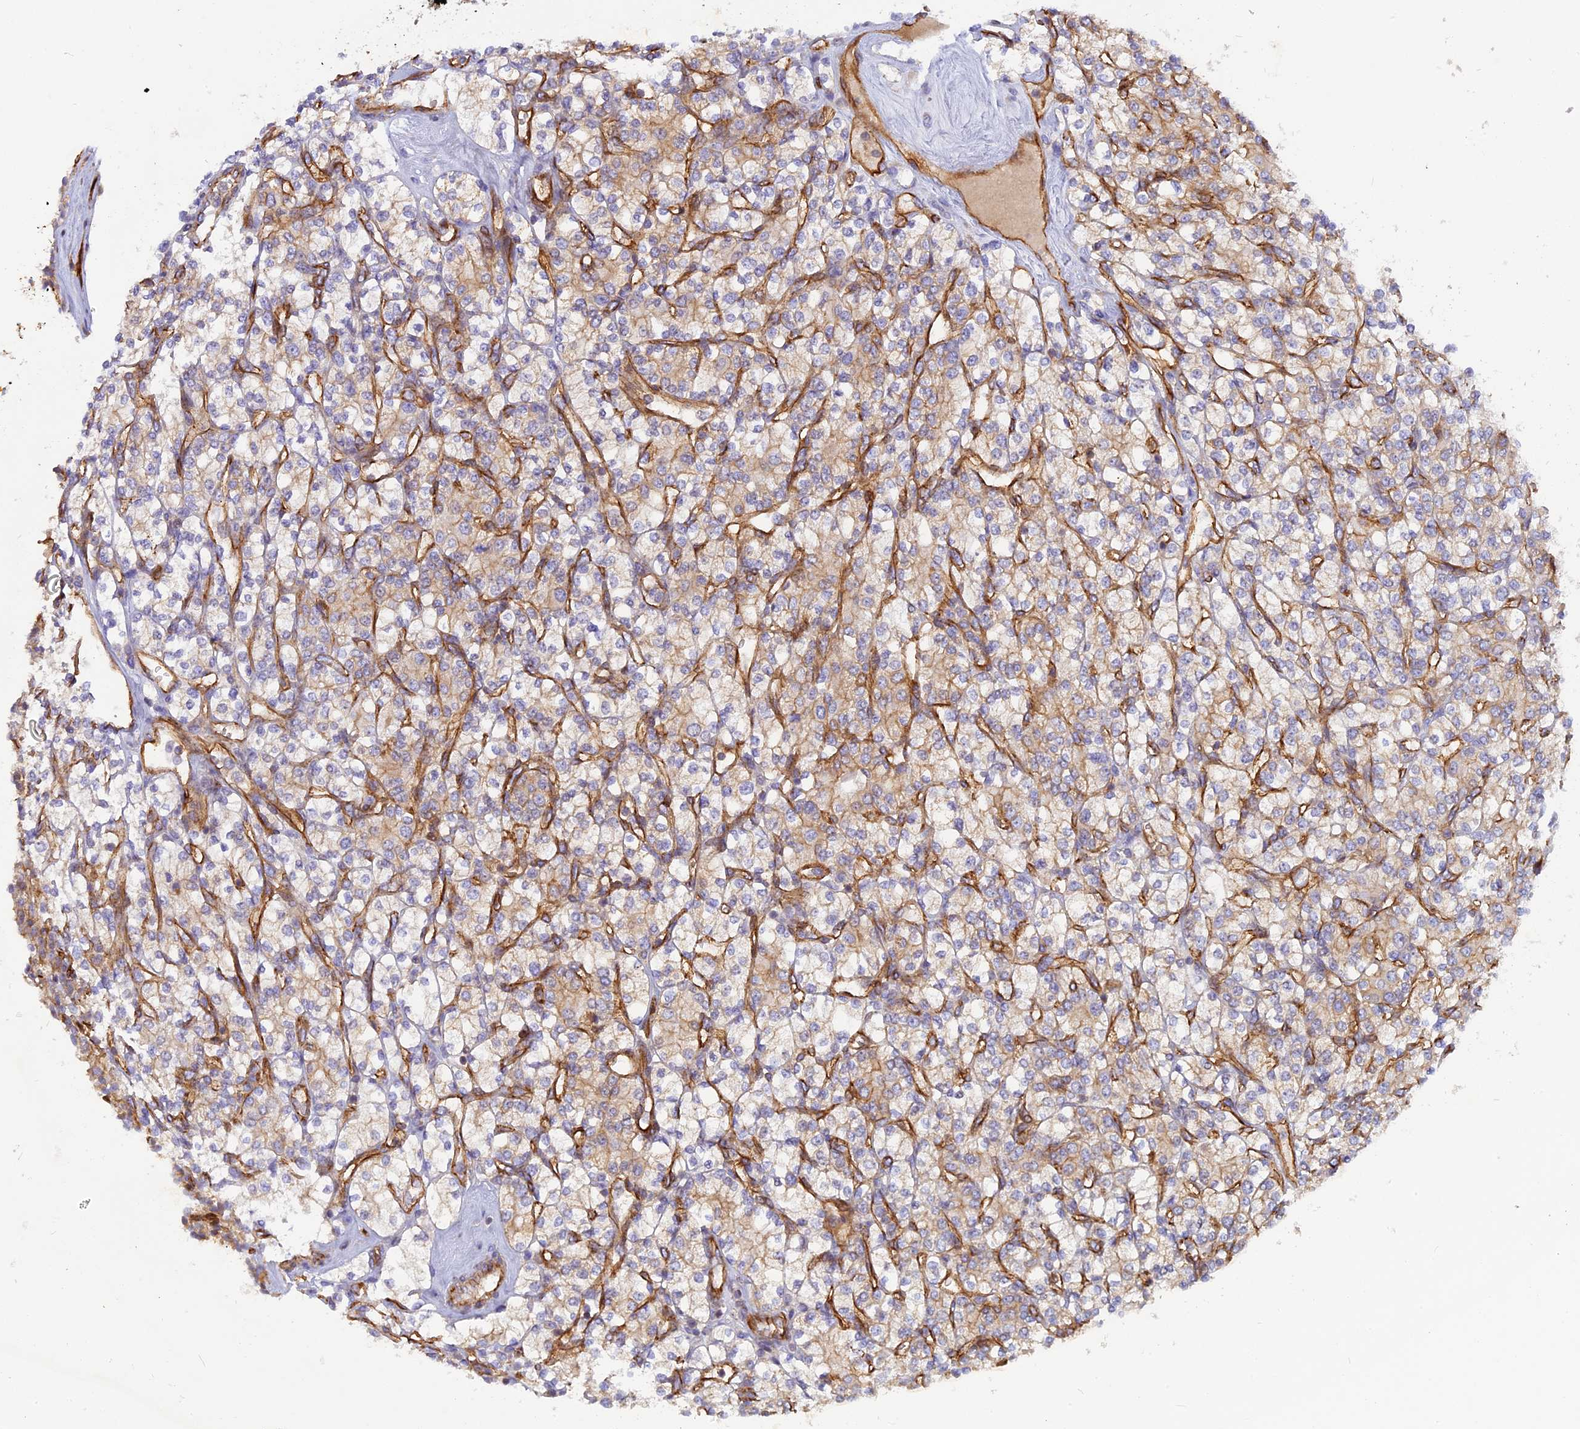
{"staining": {"intensity": "moderate", "quantity": "25%-75%", "location": "cytoplasmic/membranous"}, "tissue": "renal cancer", "cell_type": "Tumor cells", "image_type": "cancer", "snomed": [{"axis": "morphology", "description": "Adenocarcinoma, NOS"}, {"axis": "topography", "description": "Kidney"}], "caption": "Human renal cancer stained with a brown dye reveals moderate cytoplasmic/membranous positive expression in about 25%-75% of tumor cells.", "gene": "CNBD2", "patient": {"sex": "male", "age": 77}}